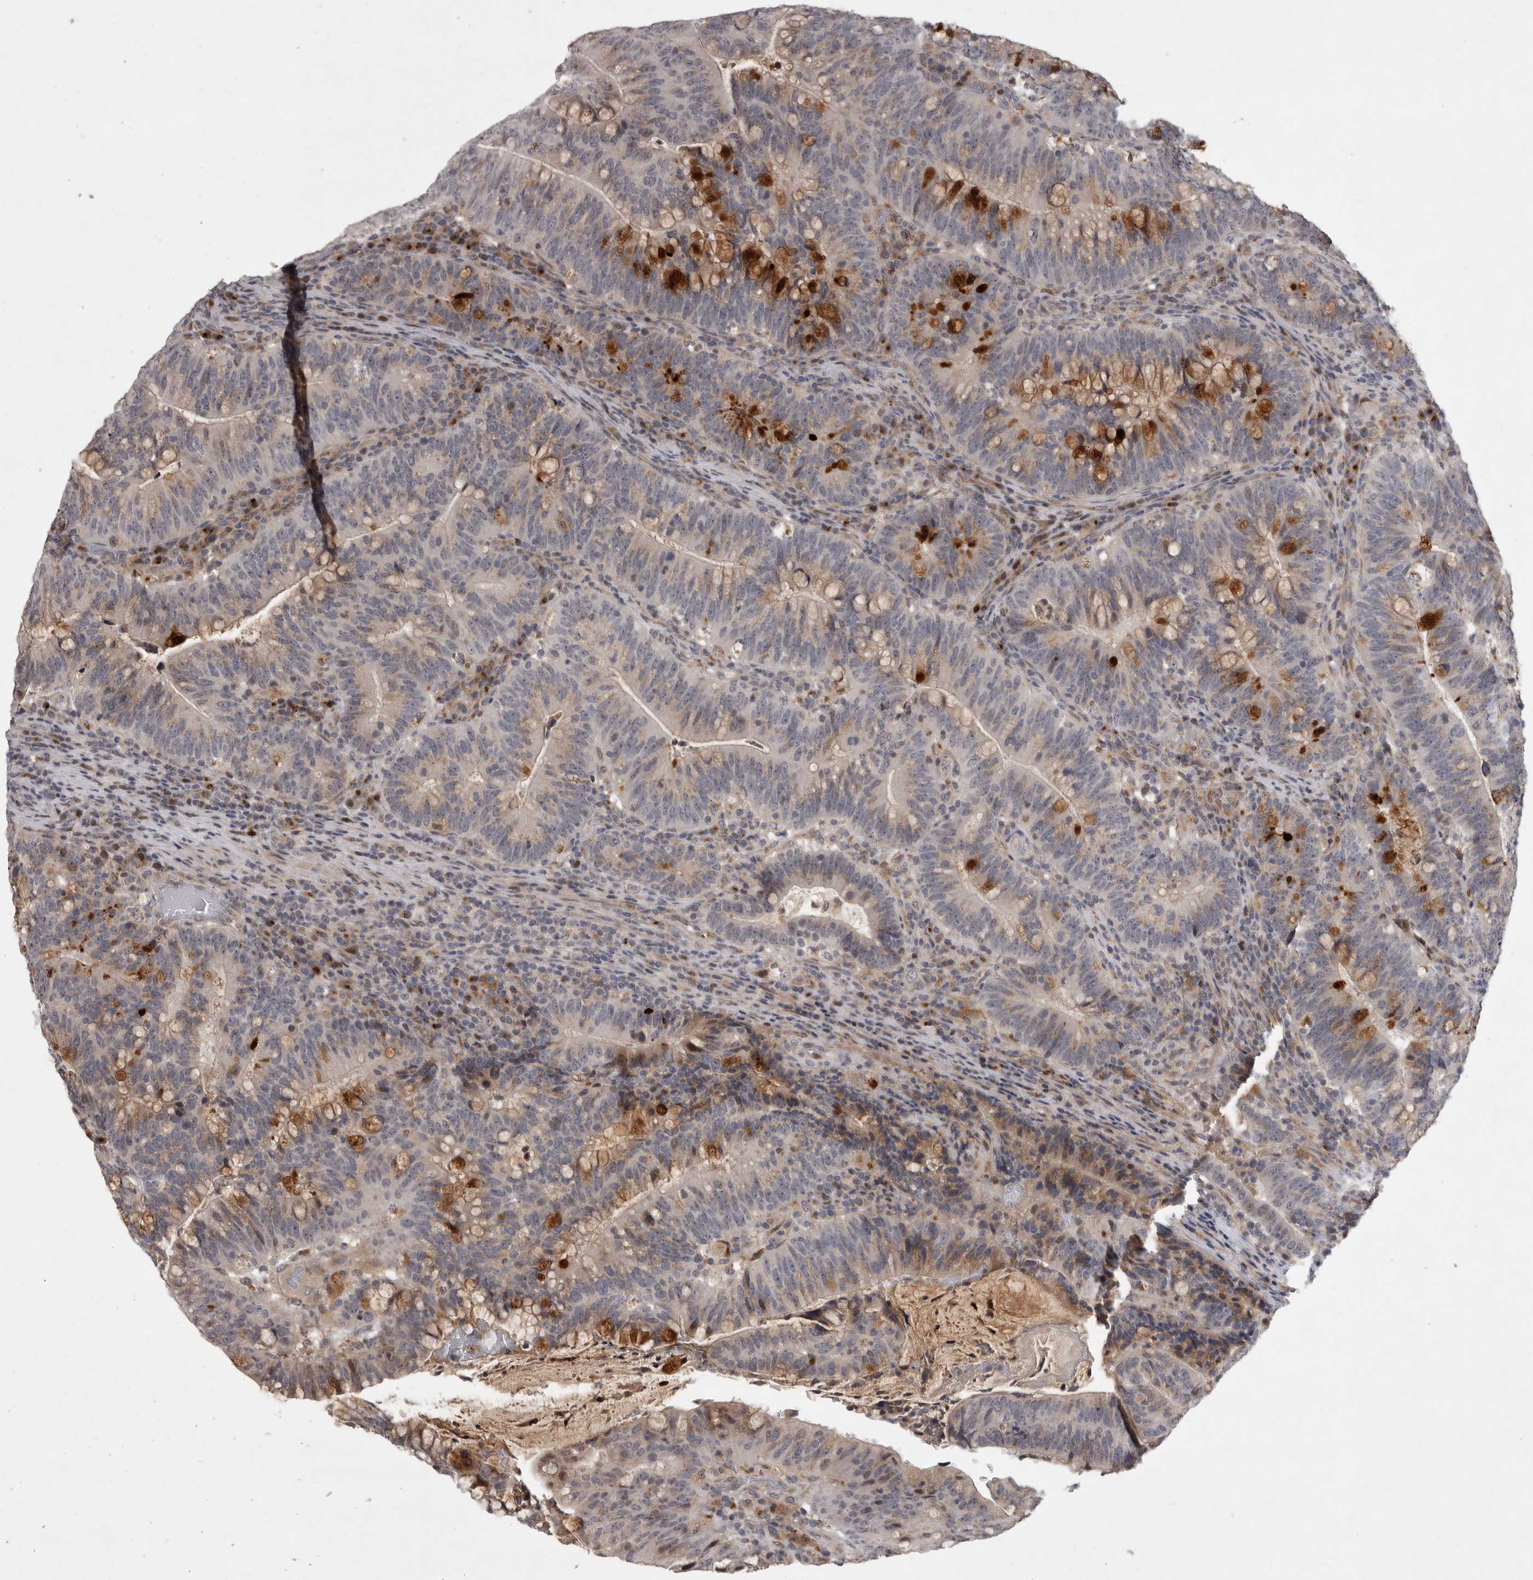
{"staining": {"intensity": "strong", "quantity": "<25%", "location": "cytoplasmic/membranous"}, "tissue": "colorectal cancer", "cell_type": "Tumor cells", "image_type": "cancer", "snomed": [{"axis": "morphology", "description": "Adenocarcinoma, NOS"}, {"axis": "topography", "description": "Colon"}], "caption": "Colorectal adenocarcinoma stained with DAB (3,3'-diaminobenzidine) immunohistochemistry (IHC) shows medium levels of strong cytoplasmic/membranous expression in about <25% of tumor cells.", "gene": "MAN2A1", "patient": {"sex": "female", "age": 66}}